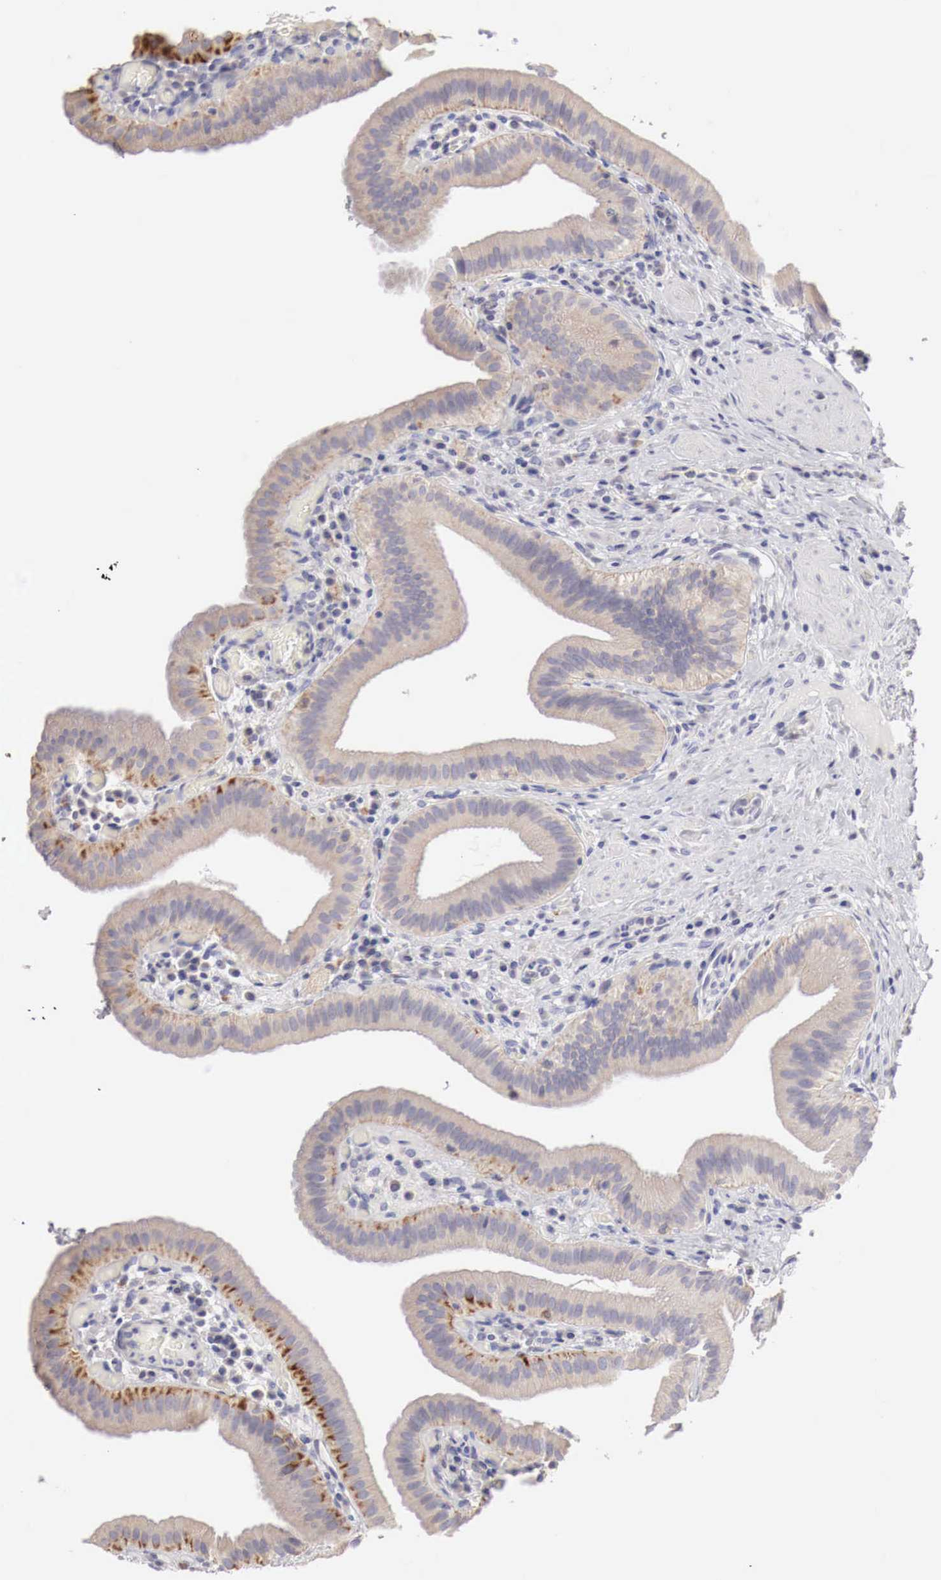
{"staining": {"intensity": "weak", "quantity": ">75%", "location": "cytoplasmic/membranous"}, "tissue": "gallbladder", "cell_type": "Glandular cells", "image_type": "normal", "snomed": [{"axis": "morphology", "description": "Normal tissue, NOS"}, {"axis": "topography", "description": "Gallbladder"}], "caption": "Normal gallbladder shows weak cytoplasmic/membranous expression in approximately >75% of glandular cells, visualized by immunohistochemistry. The staining was performed using DAB (3,3'-diaminobenzidine) to visualize the protein expression in brown, while the nuclei were stained in blue with hematoxylin (Magnification: 20x).", "gene": "NSDHL", "patient": {"sex": "female", "age": 76}}